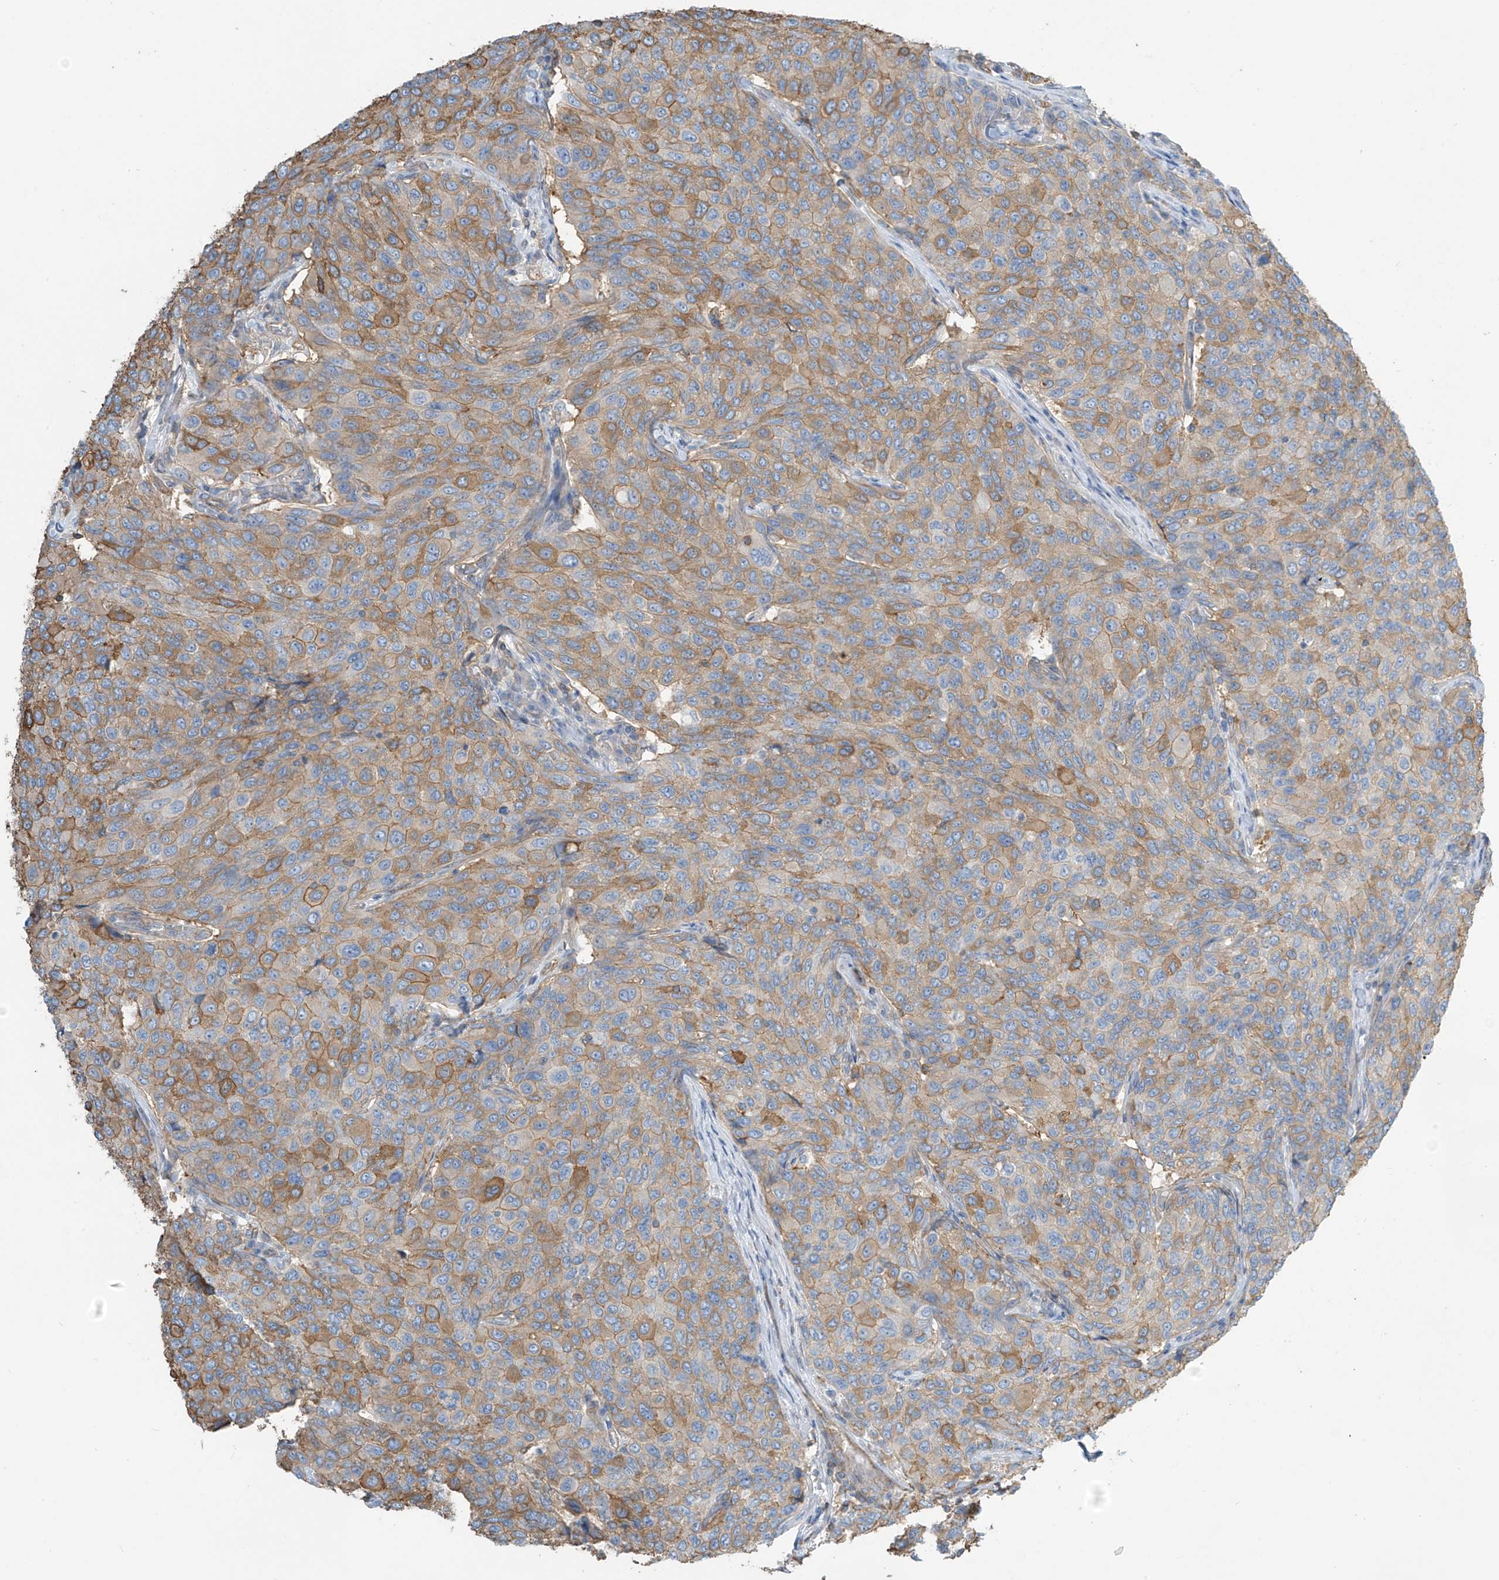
{"staining": {"intensity": "moderate", "quantity": "25%-75%", "location": "cytoplasmic/membranous"}, "tissue": "breast cancer", "cell_type": "Tumor cells", "image_type": "cancer", "snomed": [{"axis": "morphology", "description": "Duct carcinoma"}, {"axis": "topography", "description": "Breast"}], "caption": "This histopathology image exhibits immunohistochemistry staining of invasive ductal carcinoma (breast), with medium moderate cytoplasmic/membranous expression in approximately 25%-75% of tumor cells.", "gene": "ZNF846", "patient": {"sex": "female", "age": 55}}